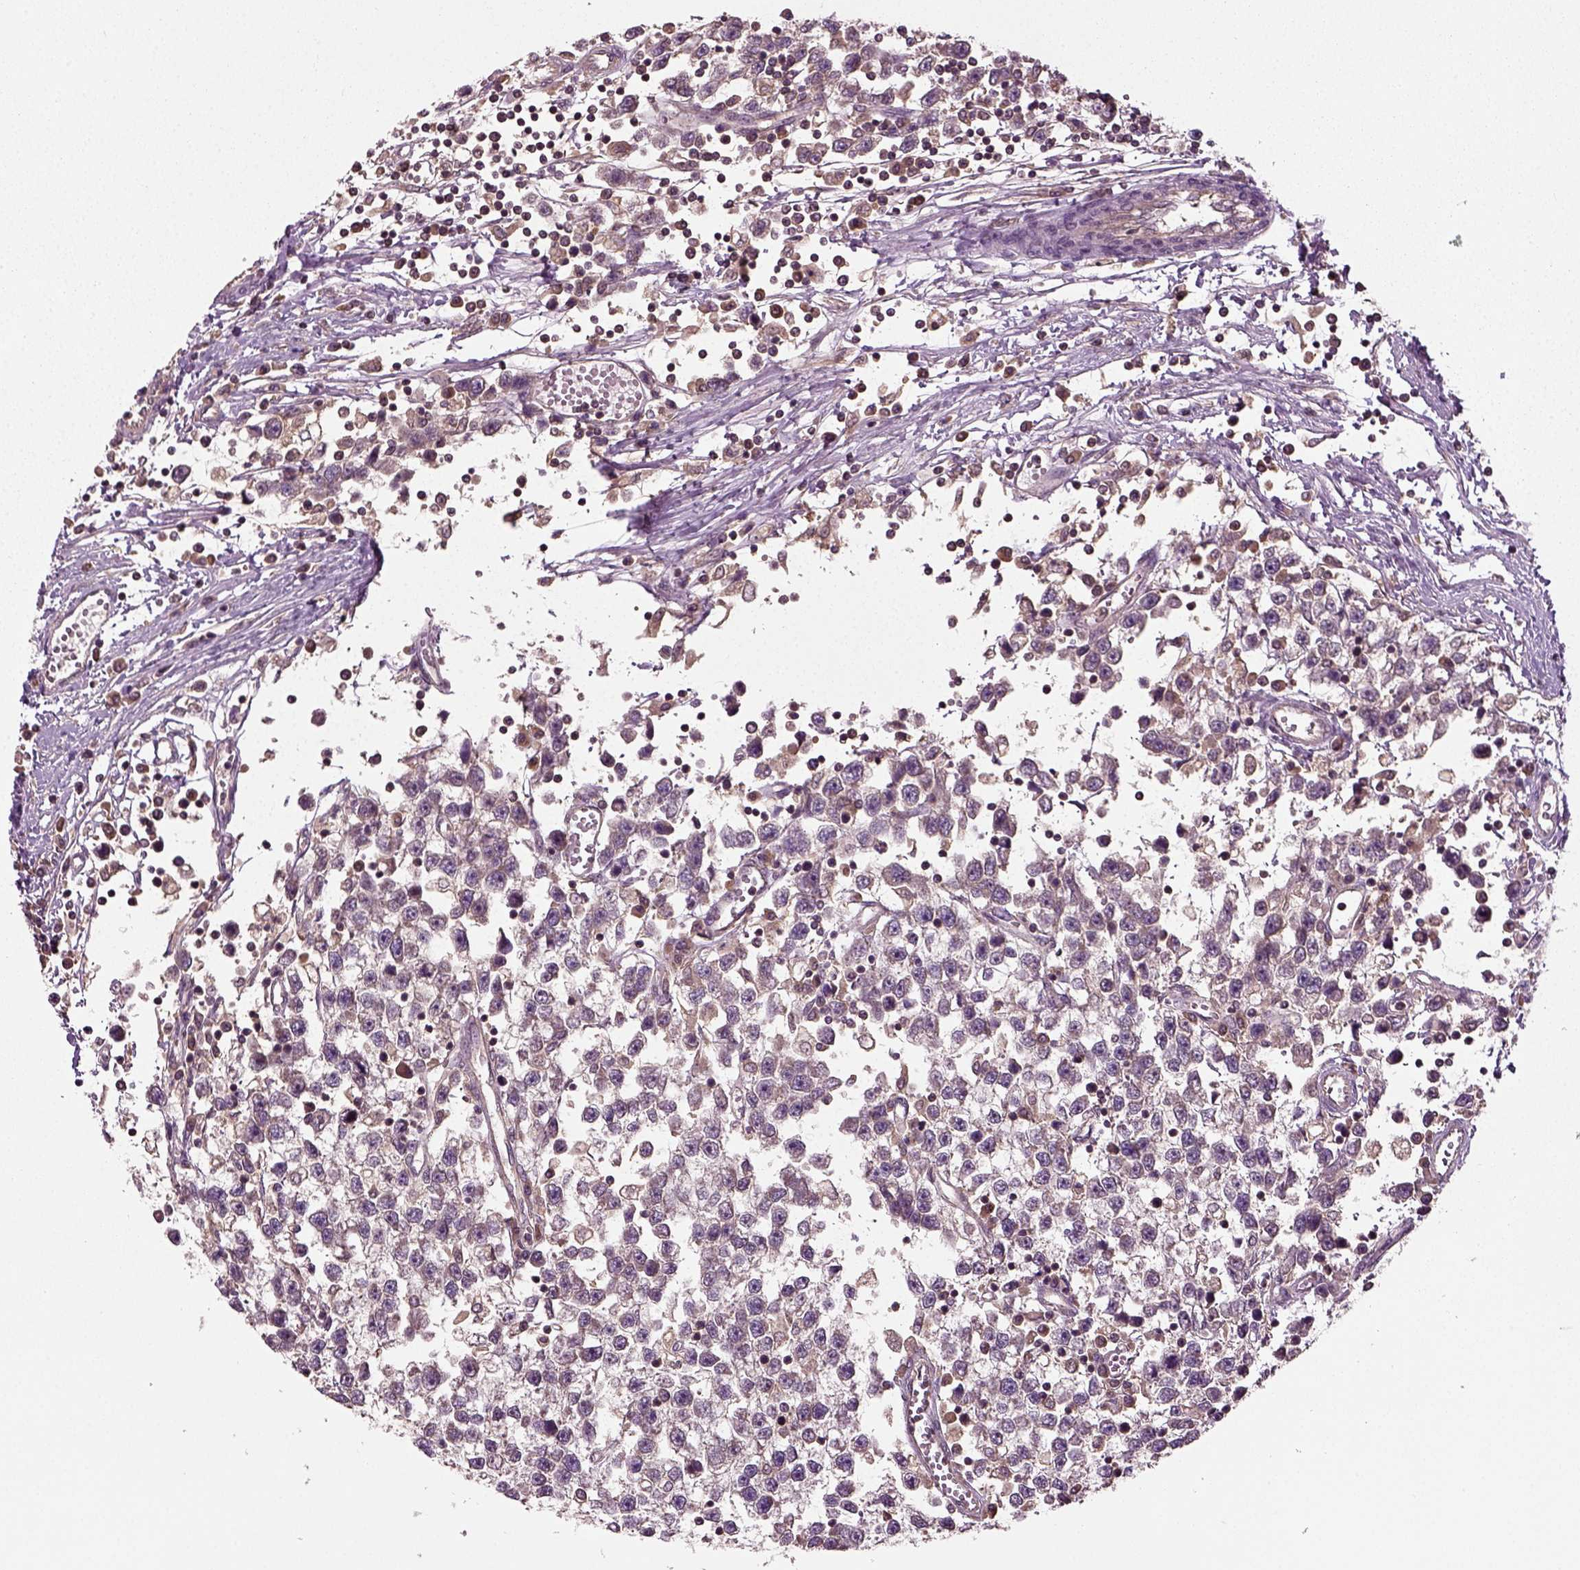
{"staining": {"intensity": "weak", "quantity": "25%-75%", "location": "cytoplasmic/membranous"}, "tissue": "testis cancer", "cell_type": "Tumor cells", "image_type": "cancer", "snomed": [{"axis": "morphology", "description": "Seminoma, NOS"}, {"axis": "topography", "description": "Testis"}], "caption": "Weak cytoplasmic/membranous protein expression is present in approximately 25%-75% of tumor cells in seminoma (testis).", "gene": "ERV3-1", "patient": {"sex": "male", "age": 34}}